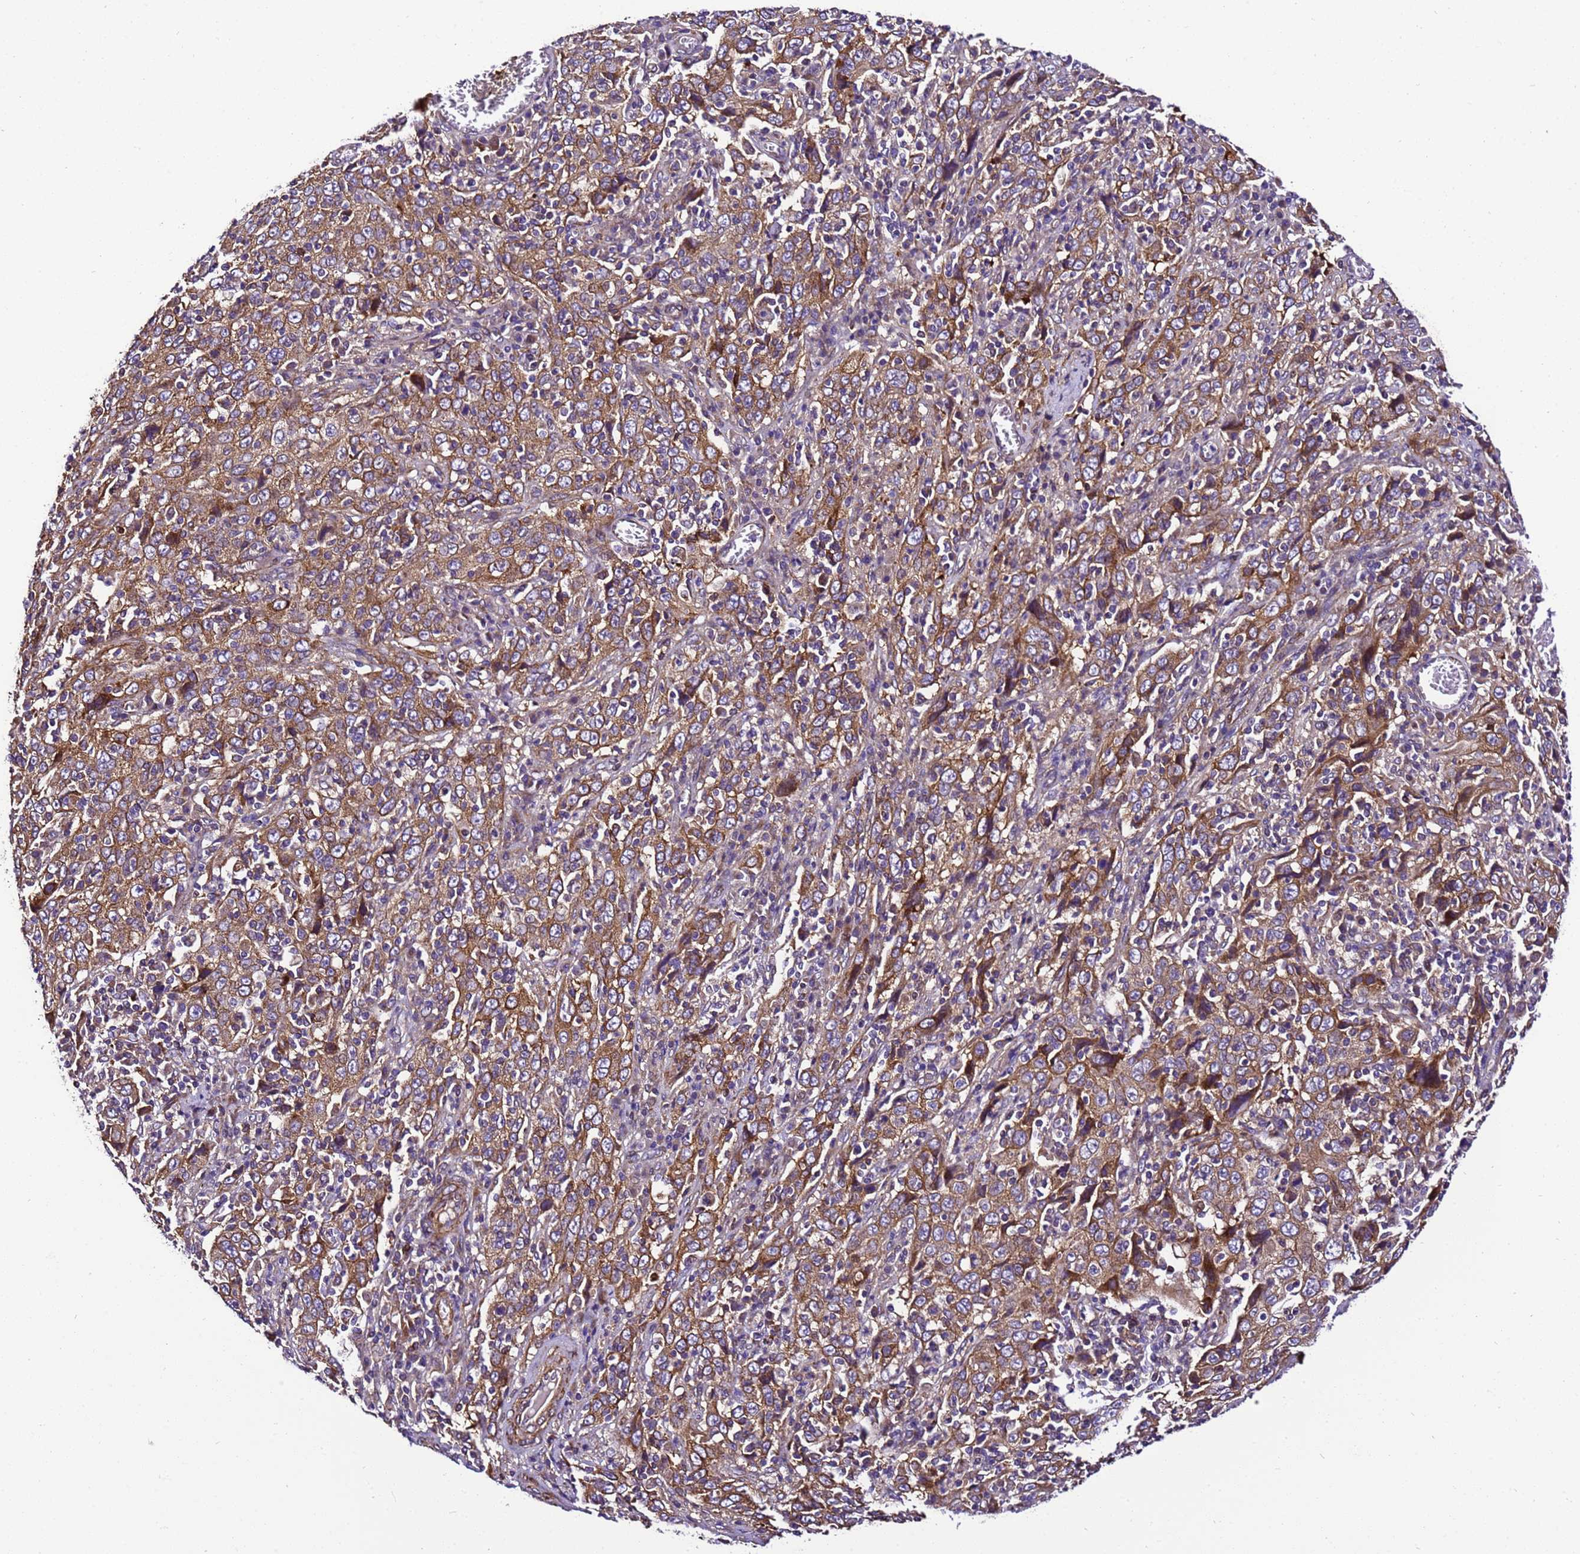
{"staining": {"intensity": "moderate", "quantity": ">75%", "location": "cytoplasmic/membranous"}, "tissue": "cervical cancer", "cell_type": "Tumor cells", "image_type": "cancer", "snomed": [{"axis": "morphology", "description": "Squamous cell carcinoma, NOS"}, {"axis": "topography", "description": "Cervix"}], "caption": "Immunohistochemistry (IHC) staining of cervical squamous cell carcinoma, which shows medium levels of moderate cytoplasmic/membranous positivity in approximately >75% of tumor cells indicating moderate cytoplasmic/membranous protein expression. The staining was performed using DAB (brown) for protein detection and nuclei were counterstained in hematoxylin (blue).", "gene": "ZNF417", "patient": {"sex": "female", "age": 46}}